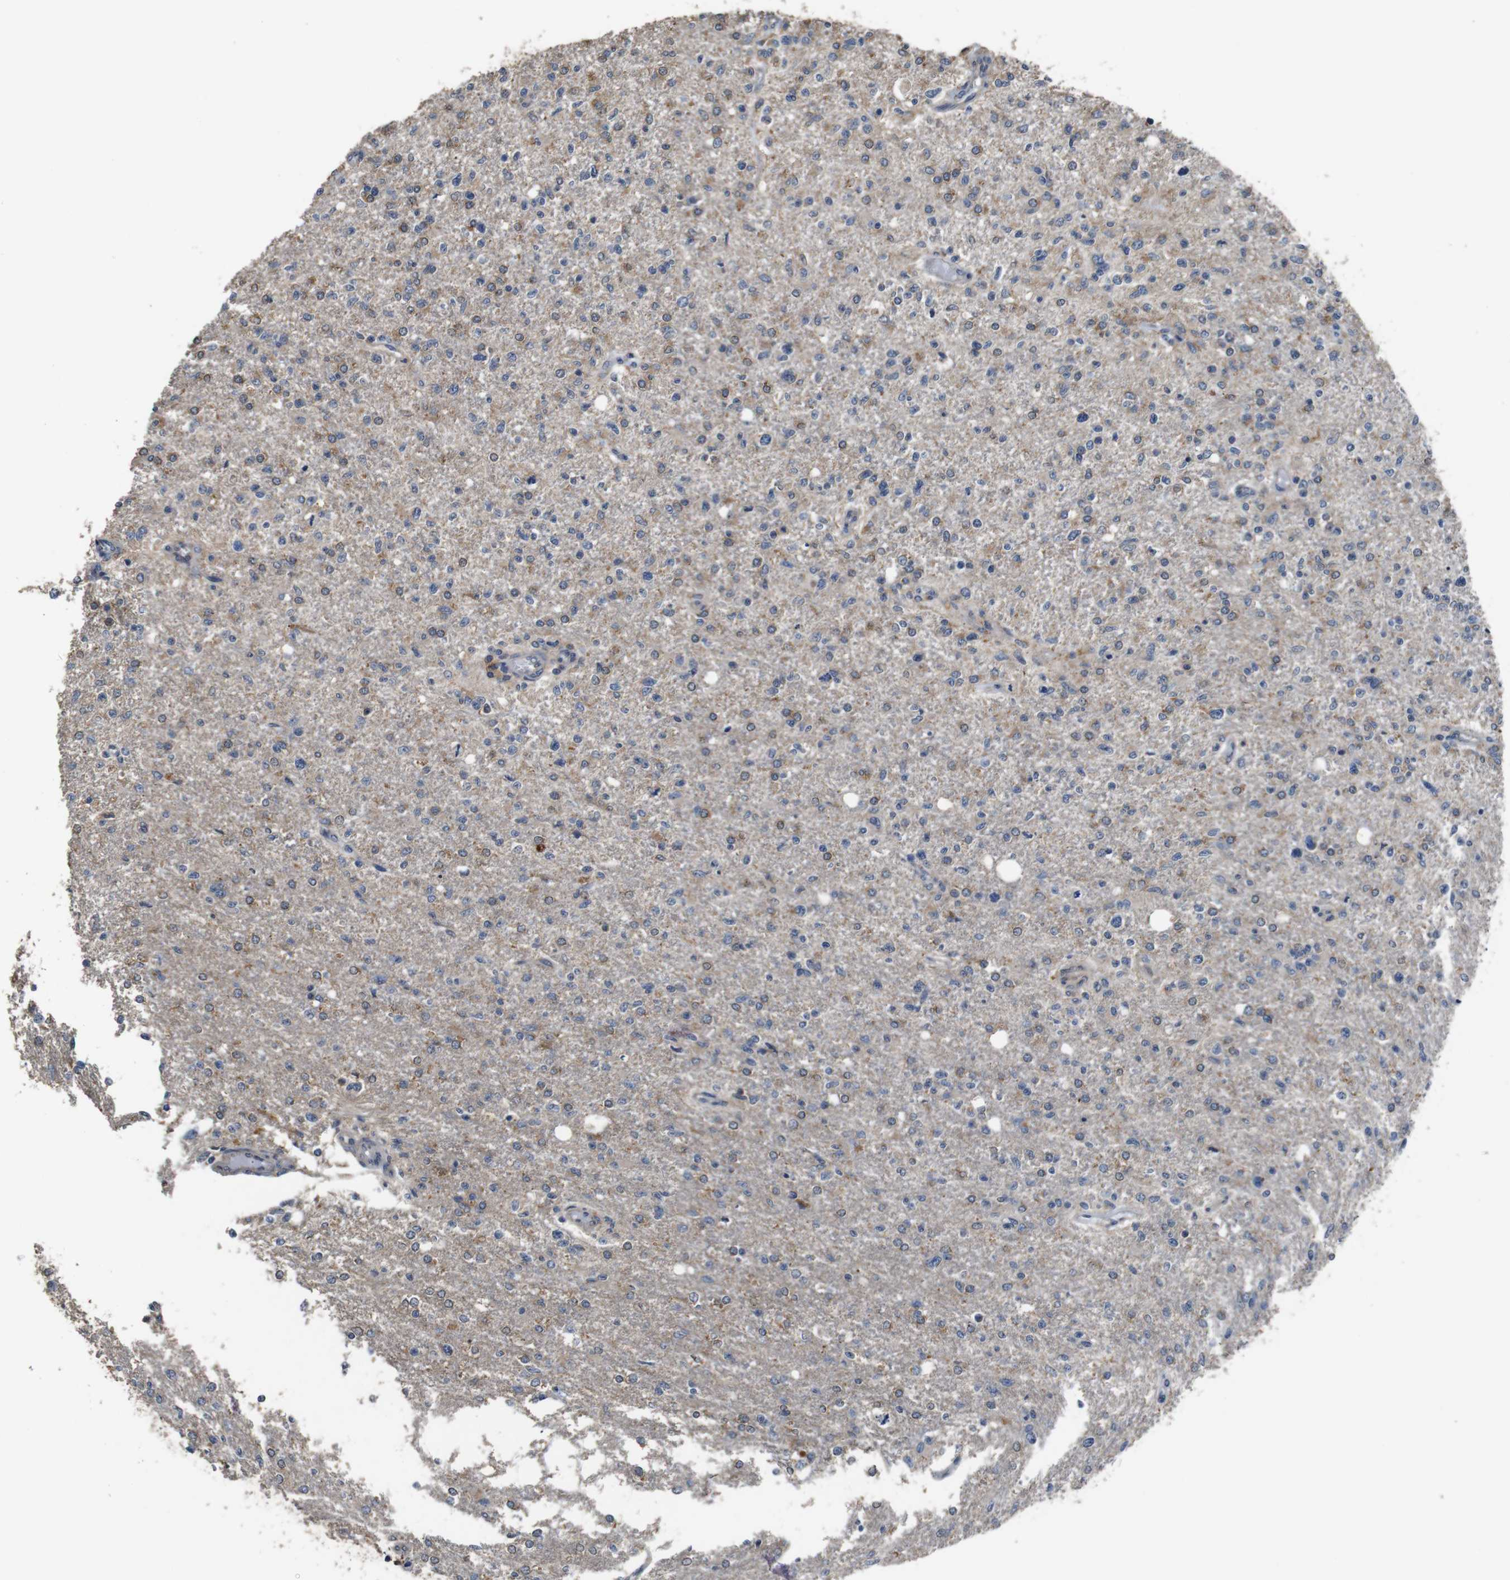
{"staining": {"intensity": "negative", "quantity": "none", "location": "none"}, "tissue": "glioma", "cell_type": "Tumor cells", "image_type": "cancer", "snomed": [{"axis": "morphology", "description": "Glioma, malignant, High grade"}, {"axis": "topography", "description": "Cerebral cortex"}], "caption": "Glioma stained for a protein using IHC reveals no positivity tumor cells.", "gene": "GLIPR1", "patient": {"sex": "male", "age": 76}}